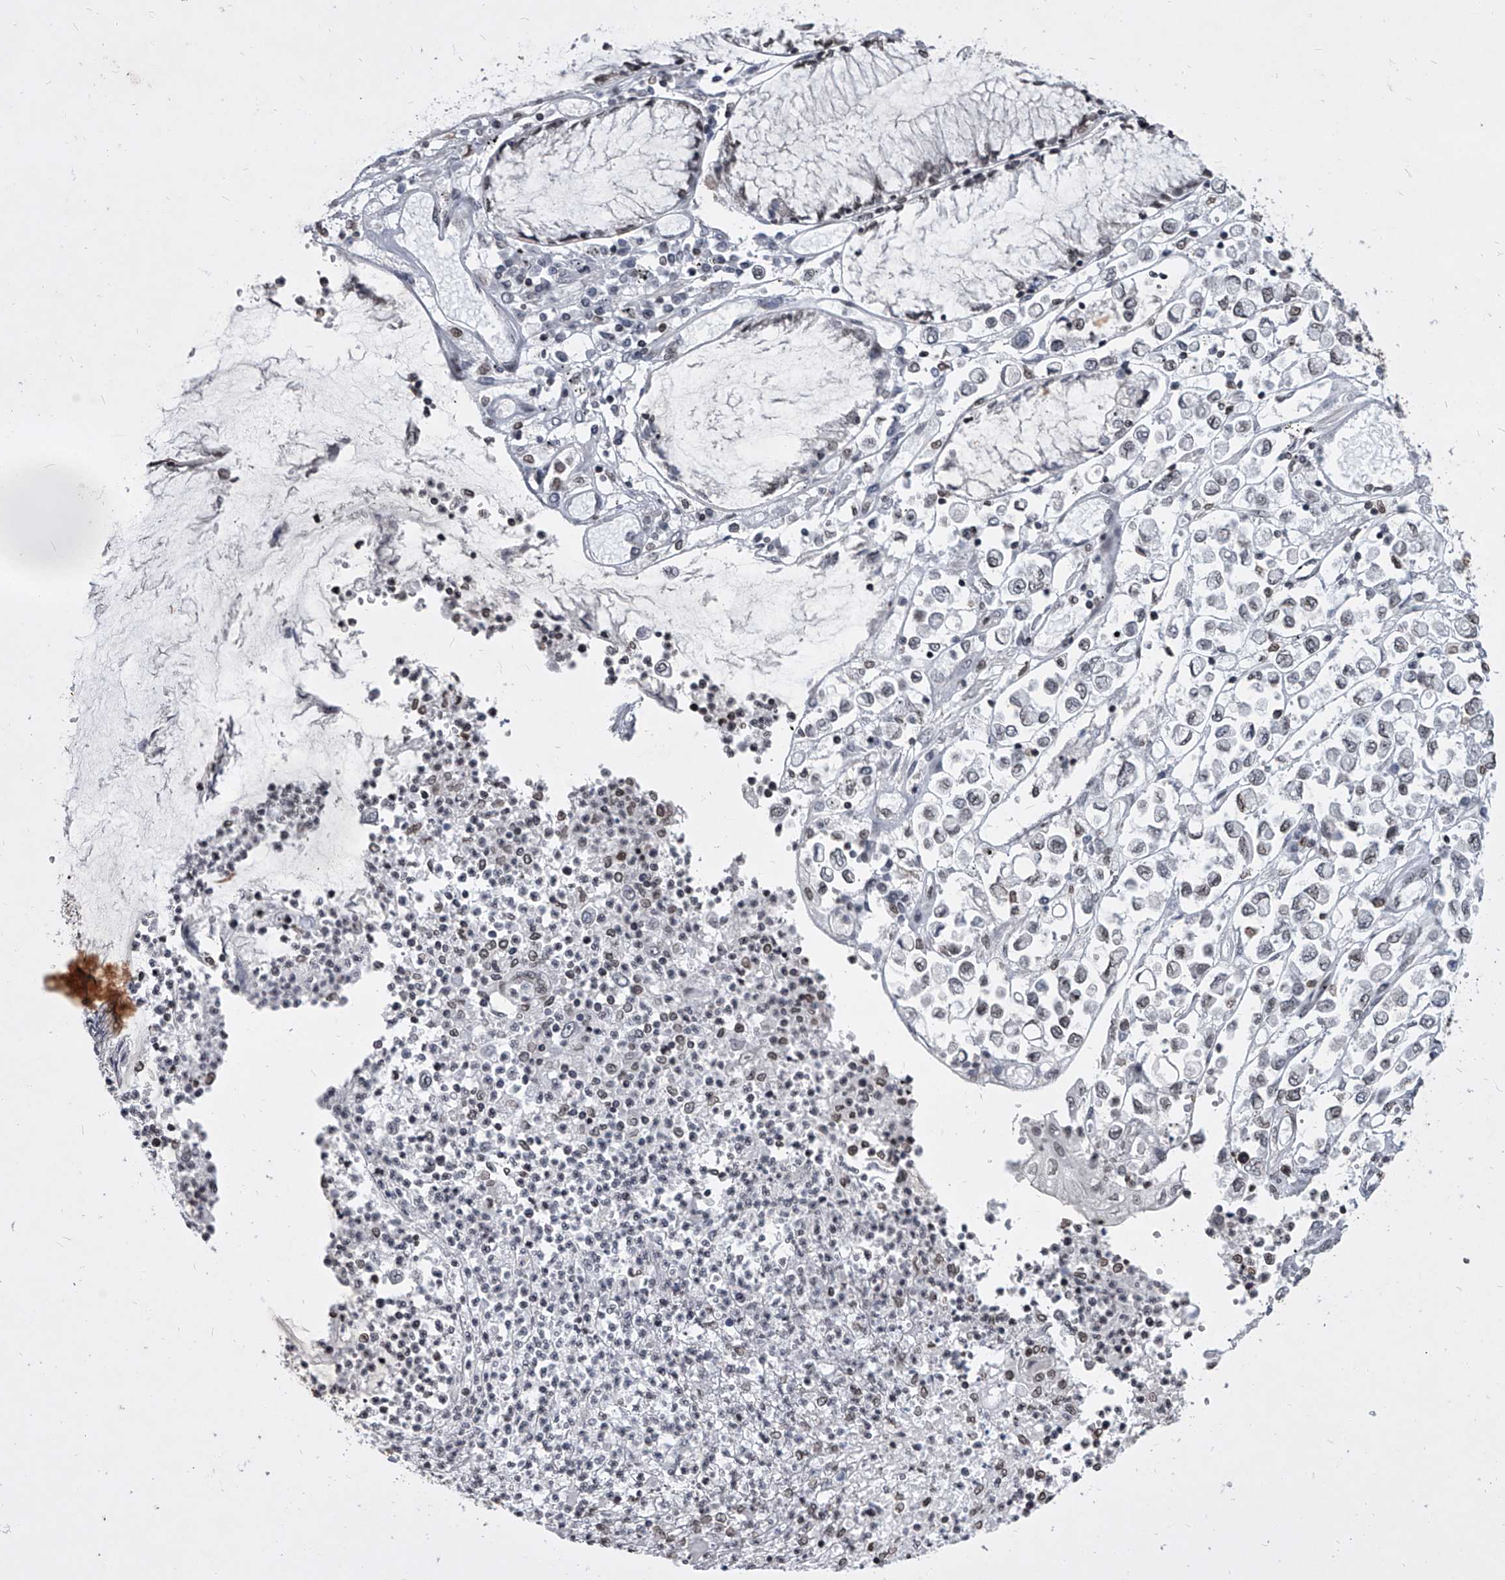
{"staining": {"intensity": "weak", "quantity": "<25%", "location": "nuclear"}, "tissue": "stomach cancer", "cell_type": "Tumor cells", "image_type": "cancer", "snomed": [{"axis": "morphology", "description": "Adenocarcinoma, NOS"}, {"axis": "topography", "description": "Stomach"}], "caption": "Tumor cells show no significant expression in stomach adenocarcinoma.", "gene": "PPIL4", "patient": {"sex": "female", "age": 76}}